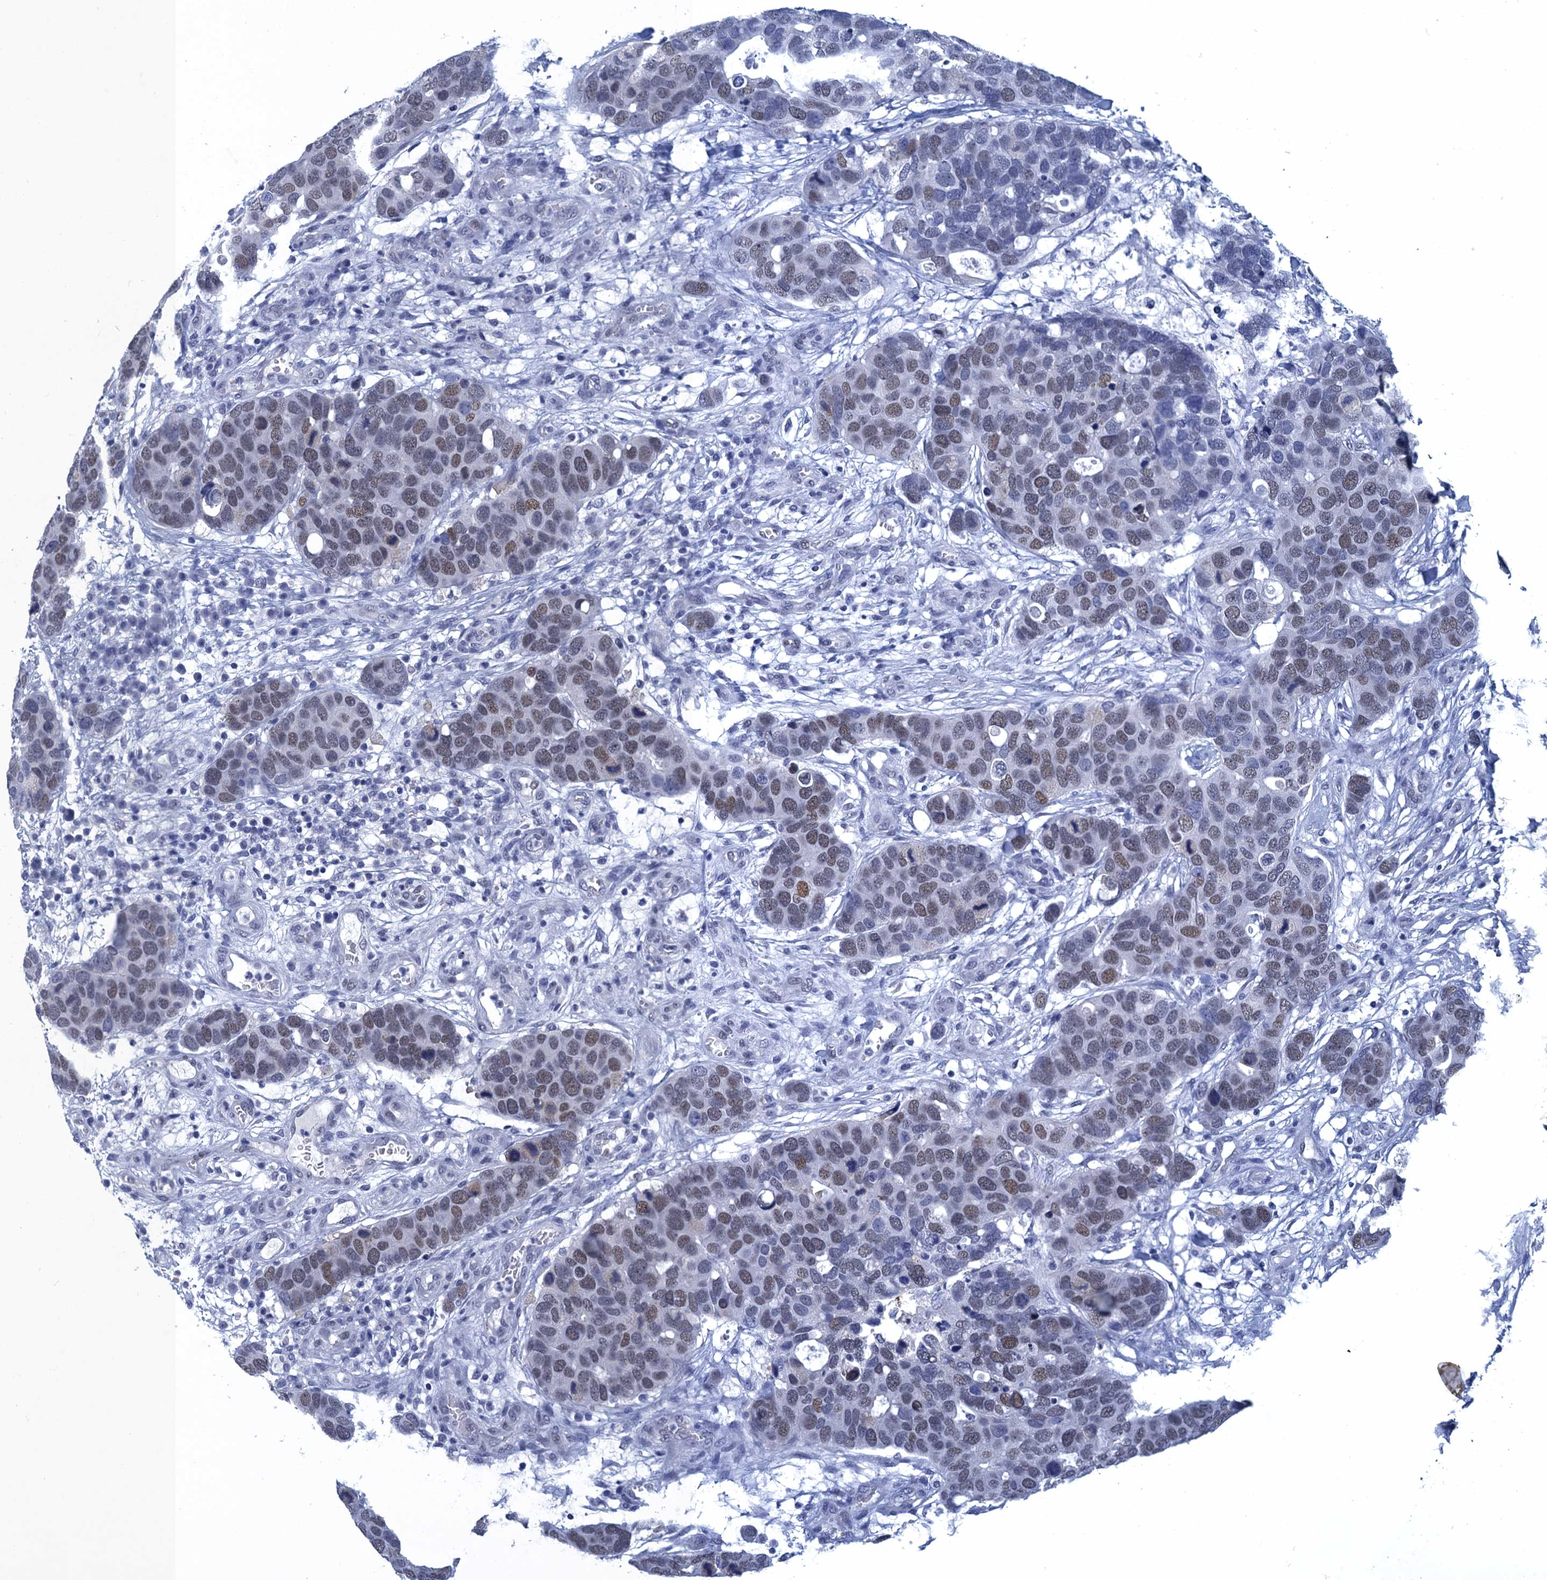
{"staining": {"intensity": "moderate", "quantity": "25%-75%", "location": "nuclear"}, "tissue": "breast cancer", "cell_type": "Tumor cells", "image_type": "cancer", "snomed": [{"axis": "morphology", "description": "Duct carcinoma"}, {"axis": "topography", "description": "Breast"}], "caption": "Immunohistochemical staining of infiltrating ductal carcinoma (breast) exhibits medium levels of moderate nuclear protein positivity in approximately 25%-75% of tumor cells.", "gene": "GINS3", "patient": {"sex": "female", "age": 83}}